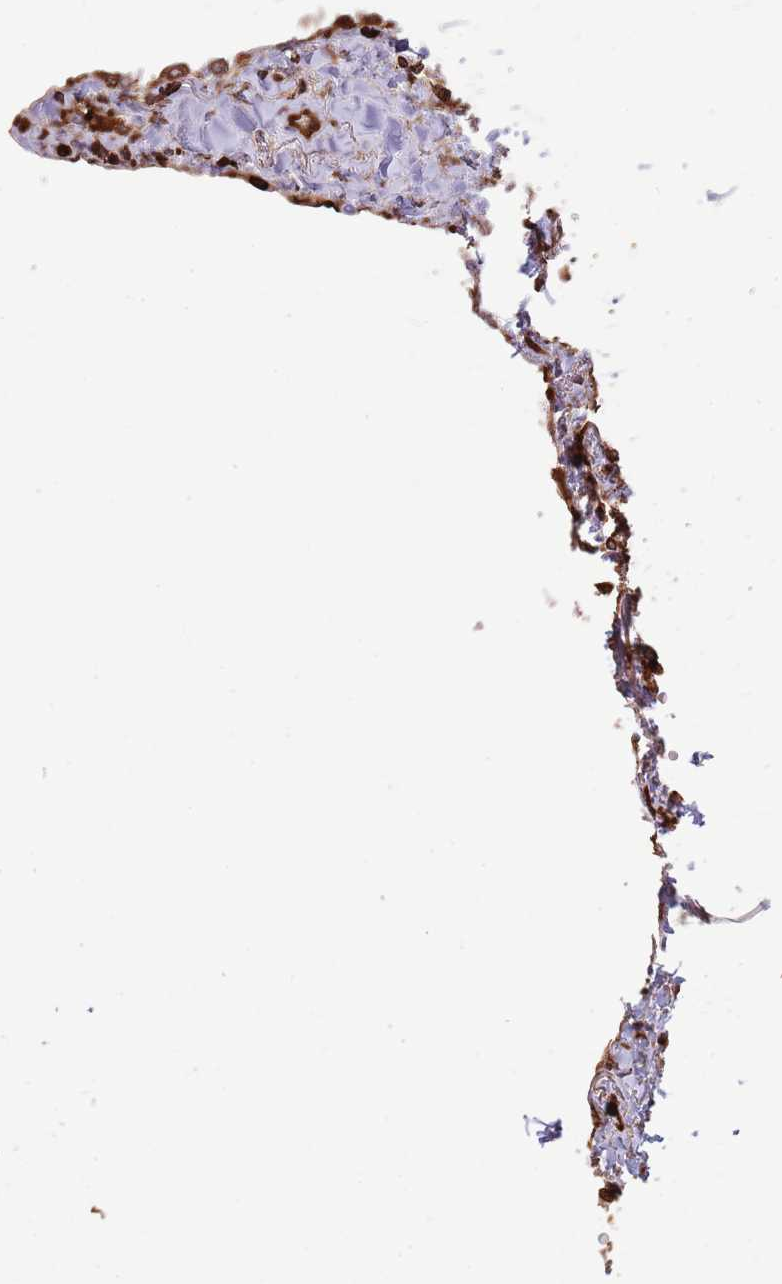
{"staining": {"intensity": "strong", "quantity": ">75%", "location": "cytoplasmic/membranous"}, "tissue": "lung", "cell_type": "Alveolar cells", "image_type": "normal", "snomed": [{"axis": "morphology", "description": "Normal tissue, NOS"}, {"axis": "topography", "description": "Lung"}], "caption": "About >75% of alveolar cells in normal human lung show strong cytoplasmic/membranous protein positivity as visualized by brown immunohistochemical staining.", "gene": "KBTBD6", "patient": {"sex": "female", "age": 67}}